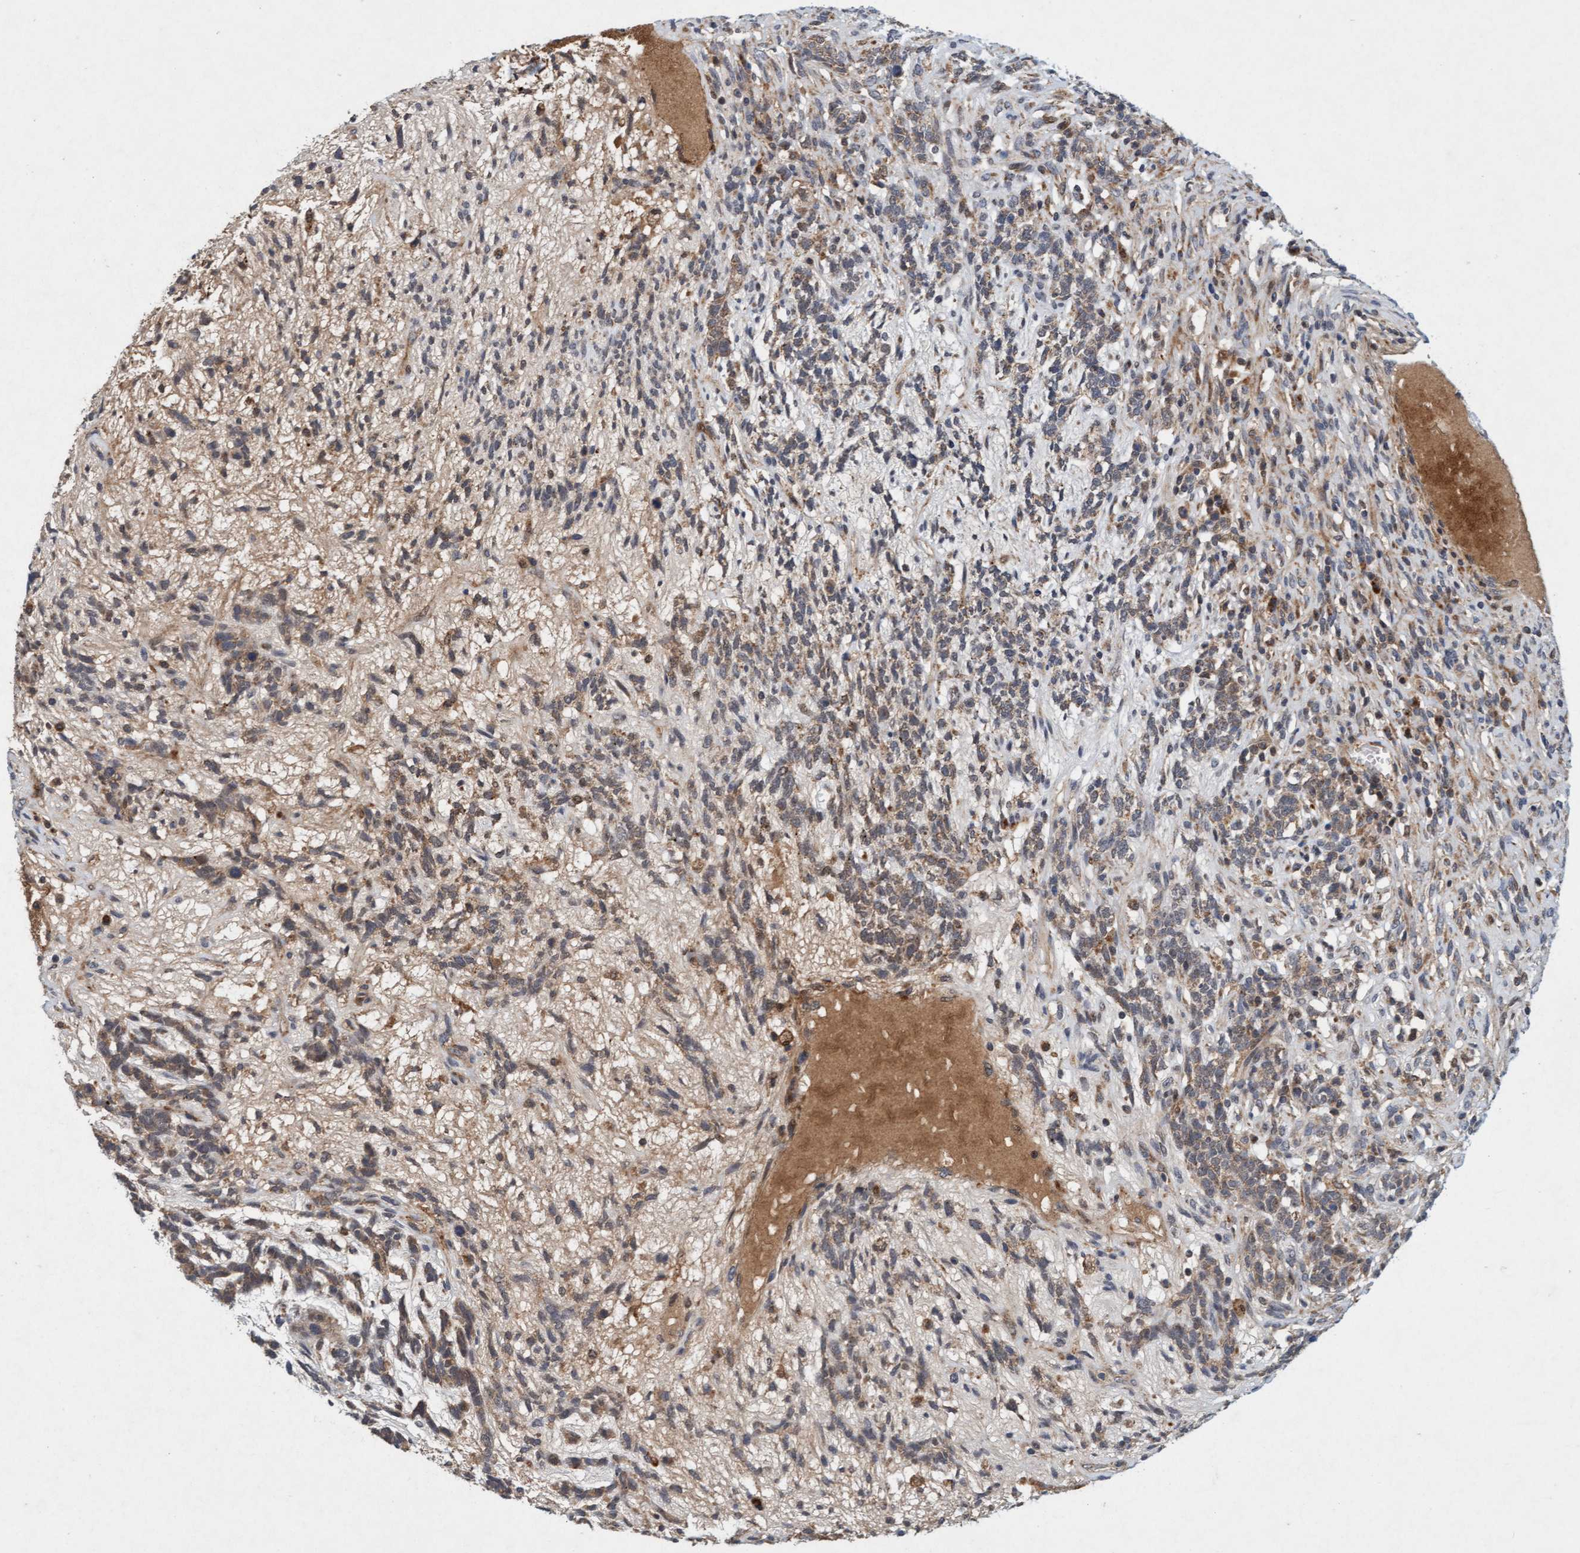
{"staining": {"intensity": "weak", "quantity": ">75%", "location": "cytoplasmic/membranous"}, "tissue": "testis cancer", "cell_type": "Tumor cells", "image_type": "cancer", "snomed": [{"axis": "morphology", "description": "Seminoma, NOS"}, {"axis": "topography", "description": "Testis"}], "caption": "A high-resolution image shows IHC staining of testis cancer (seminoma), which reveals weak cytoplasmic/membranous staining in approximately >75% of tumor cells.", "gene": "TMEM70", "patient": {"sex": "male", "age": 28}}